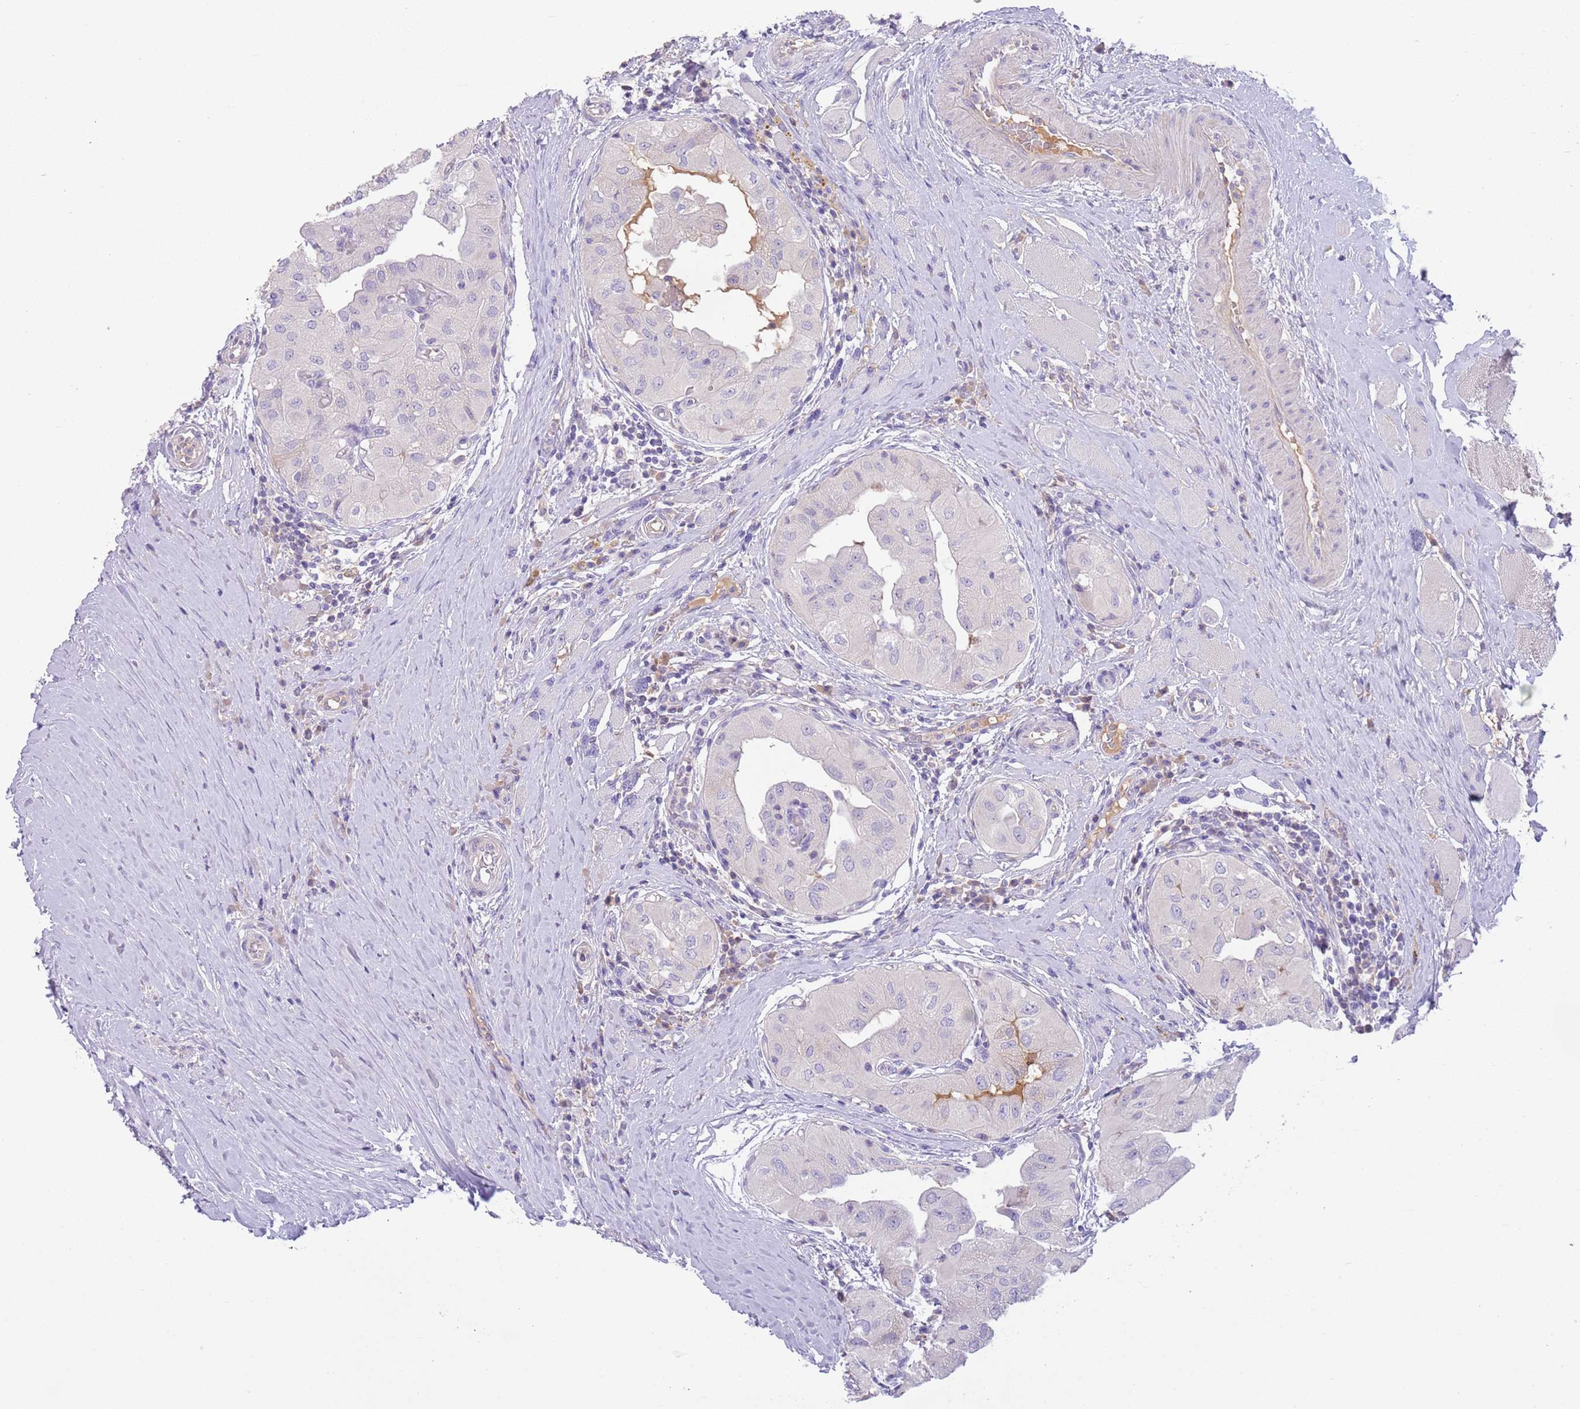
{"staining": {"intensity": "negative", "quantity": "none", "location": "none"}, "tissue": "thyroid cancer", "cell_type": "Tumor cells", "image_type": "cancer", "snomed": [{"axis": "morphology", "description": "Papillary adenocarcinoma, NOS"}, {"axis": "topography", "description": "Thyroid gland"}], "caption": "IHC of thyroid cancer (papillary adenocarcinoma) reveals no expression in tumor cells.", "gene": "IGFL4", "patient": {"sex": "female", "age": 59}}